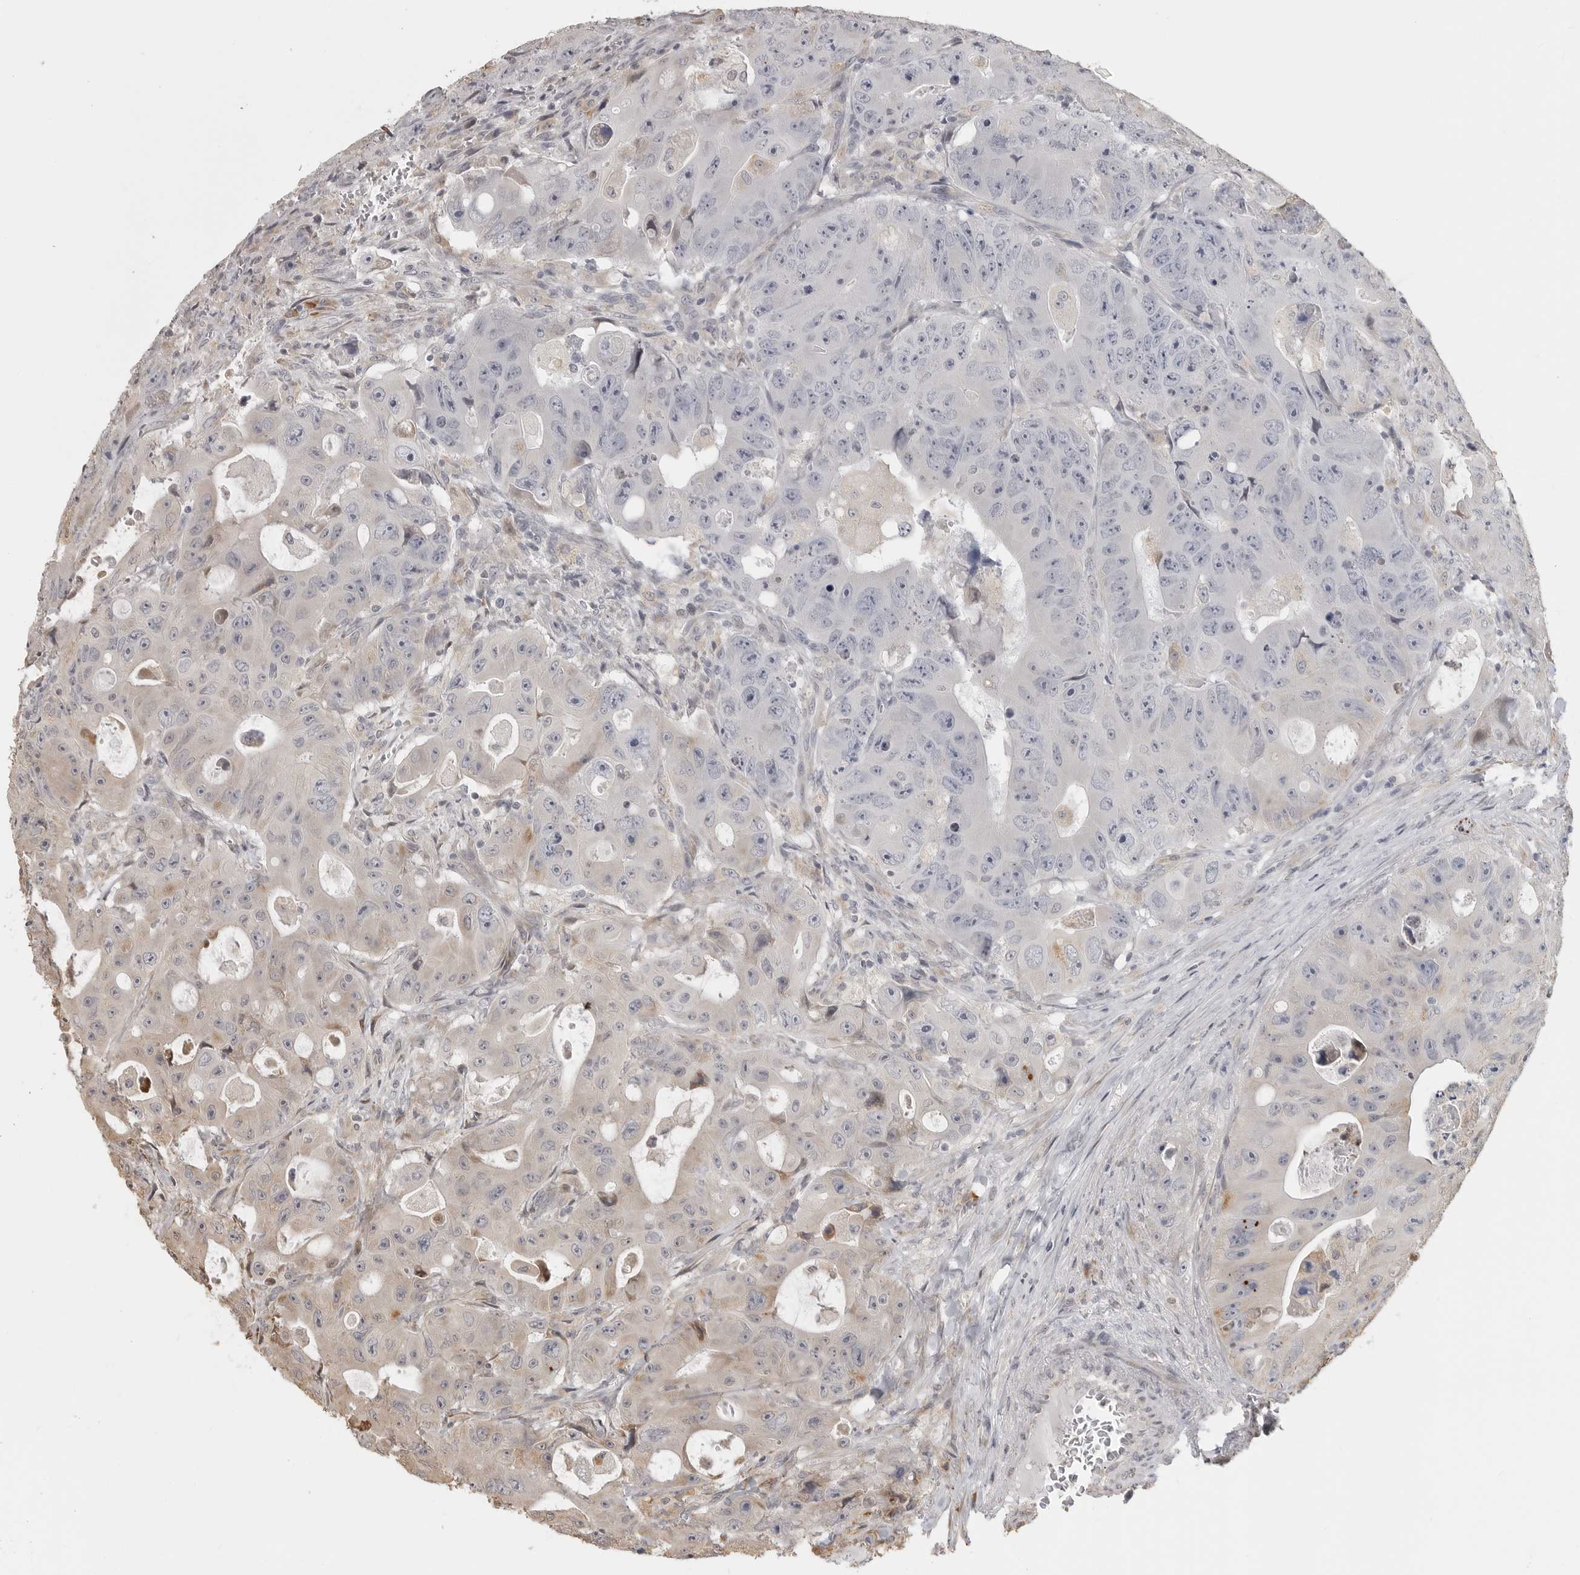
{"staining": {"intensity": "weak", "quantity": "<25%", "location": "cytoplasmic/membranous"}, "tissue": "colorectal cancer", "cell_type": "Tumor cells", "image_type": "cancer", "snomed": [{"axis": "morphology", "description": "Adenocarcinoma, NOS"}, {"axis": "topography", "description": "Colon"}], "caption": "Immunohistochemistry micrograph of human colorectal cancer stained for a protein (brown), which displays no positivity in tumor cells.", "gene": "IDO1", "patient": {"sex": "female", "age": 46}}